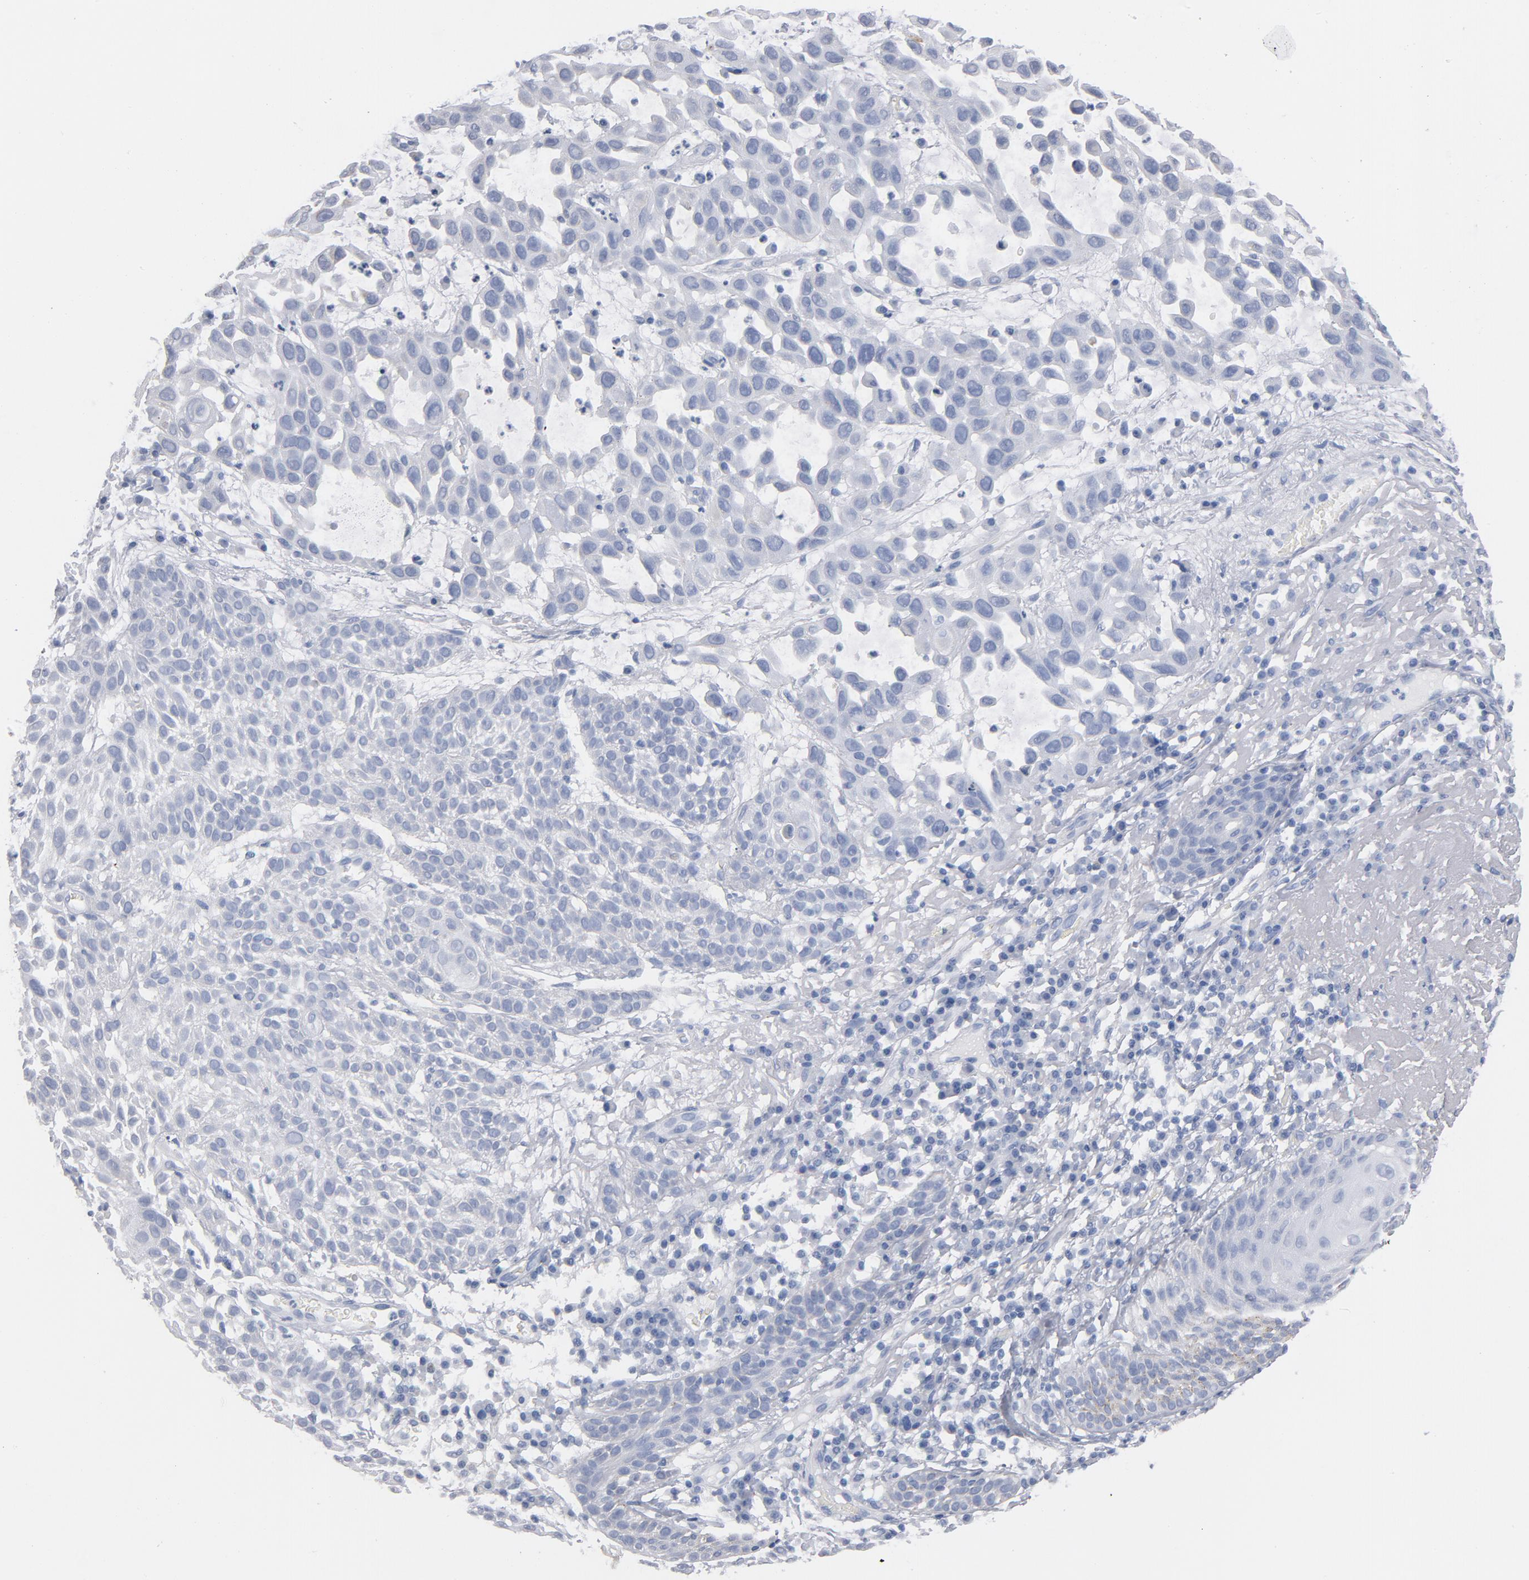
{"staining": {"intensity": "negative", "quantity": "none", "location": "none"}, "tissue": "skin cancer", "cell_type": "Tumor cells", "image_type": "cancer", "snomed": [{"axis": "morphology", "description": "Squamous cell carcinoma, NOS"}, {"axis": "topography", "description": "Skin"}], "caption": "This is an immunohistochemistry (IHC) photomicrograph of human skin squamous cell carcinoma. There is no staining in tumor cells.", "gene": "BAP1", "patient": {"sex": "male", "age": 81}}